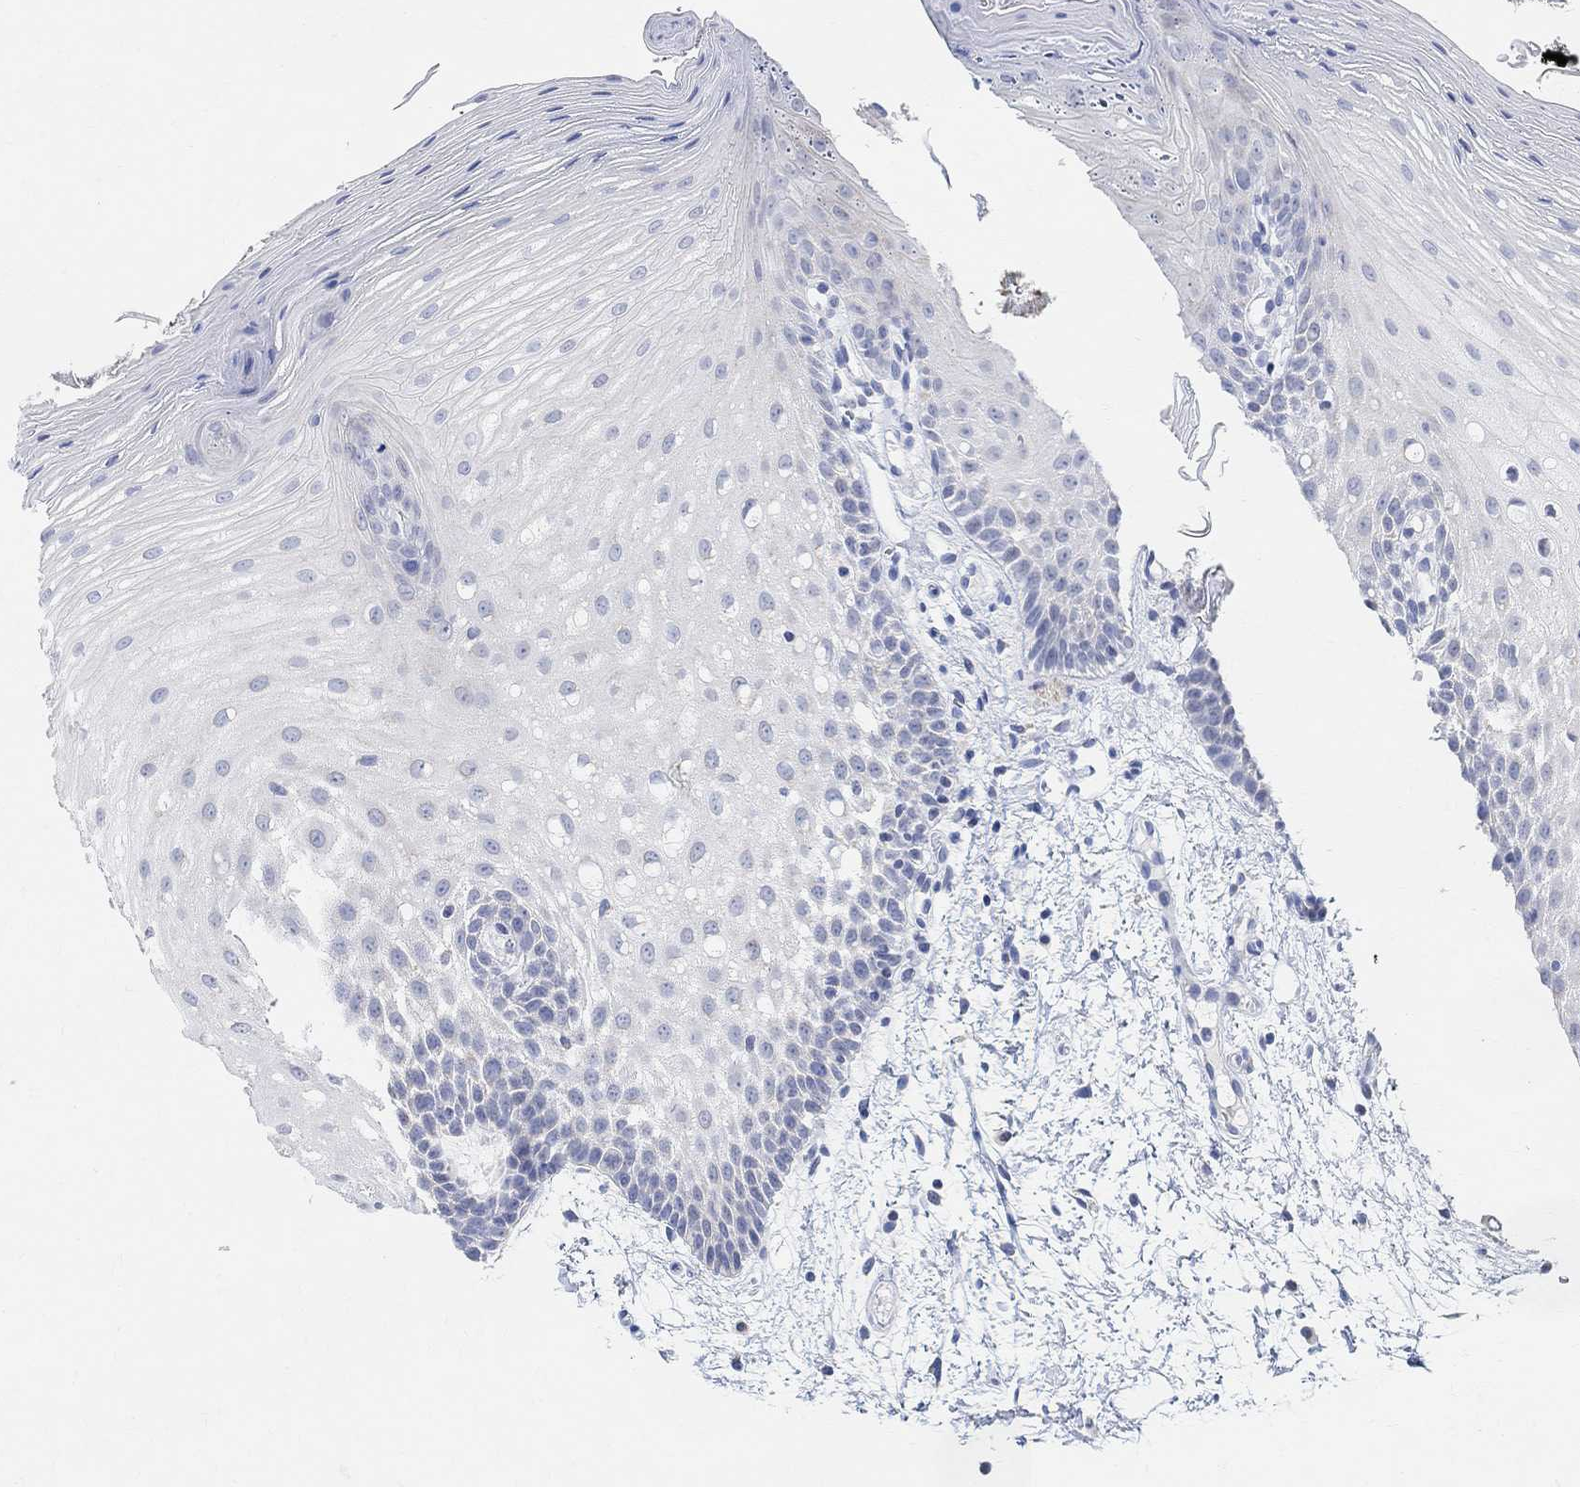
{"staining": {"intensity": "negative", "quantity": "none", "location": "none"}, "tissue": "oral mucosa", "cell_type": "Squamous epithelial cells", "image_type": "normal", "snomed": [{"axis": "morphology", "description": "Normal tissue, NOS"}, {"axis": "morphology", "description": "Squamous cell carcinoma, NOS"}, {"axis": "topography", "description": "Oral tissue"}, {"axis": "topography", "description": "Head-Neck"}], "caption": "High magnification brightfield microscopy of normal oral mucosa stained with DAB (brown) and counterstained with hematoxylin (blue): squamous epithelial cells show no significant positivity. (DAB (3,3'-diaminobenzidine) IHC visualized using brightfield microscopy, high magnification).", "gene": "SYT12", "patient": {"sex": "male", "age": 69}}